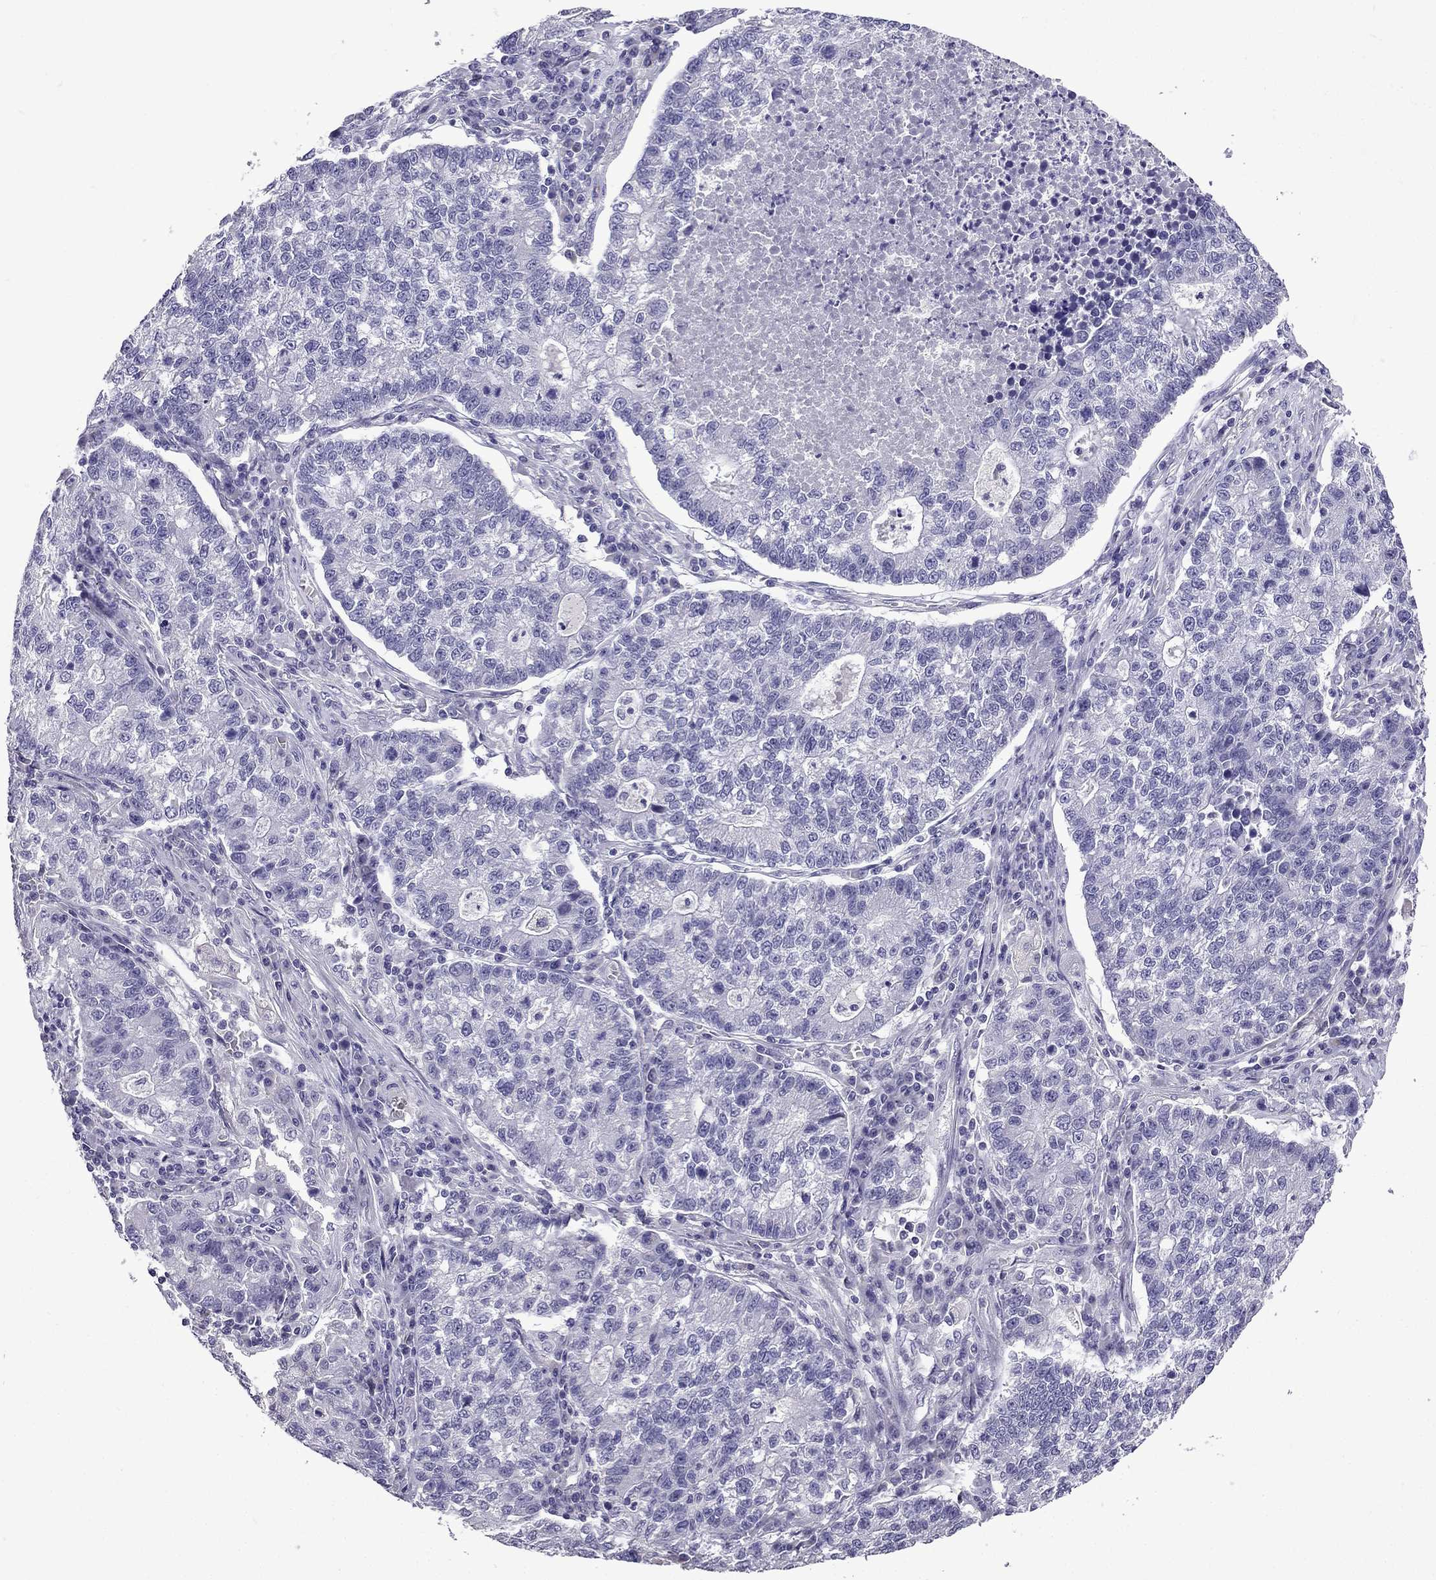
{"staining": {"intensity": "negative", "quantity": "none", "location": "none"}, "tissue": "lung cancer", "cell_type": "Tumor cells", "image_type": "cancer", "snomed": [{"axis": "morphology", "description": "Adenocarcinoma, NOS"}, {"axis": "topography", "description": "Lung"}], "caption": "This is an immunohistochemistry photomicrograph of lung cancer. There is no expression in tumor cells.", "gene": "TTN", "patient": {"sex": "male", "age": 57}}